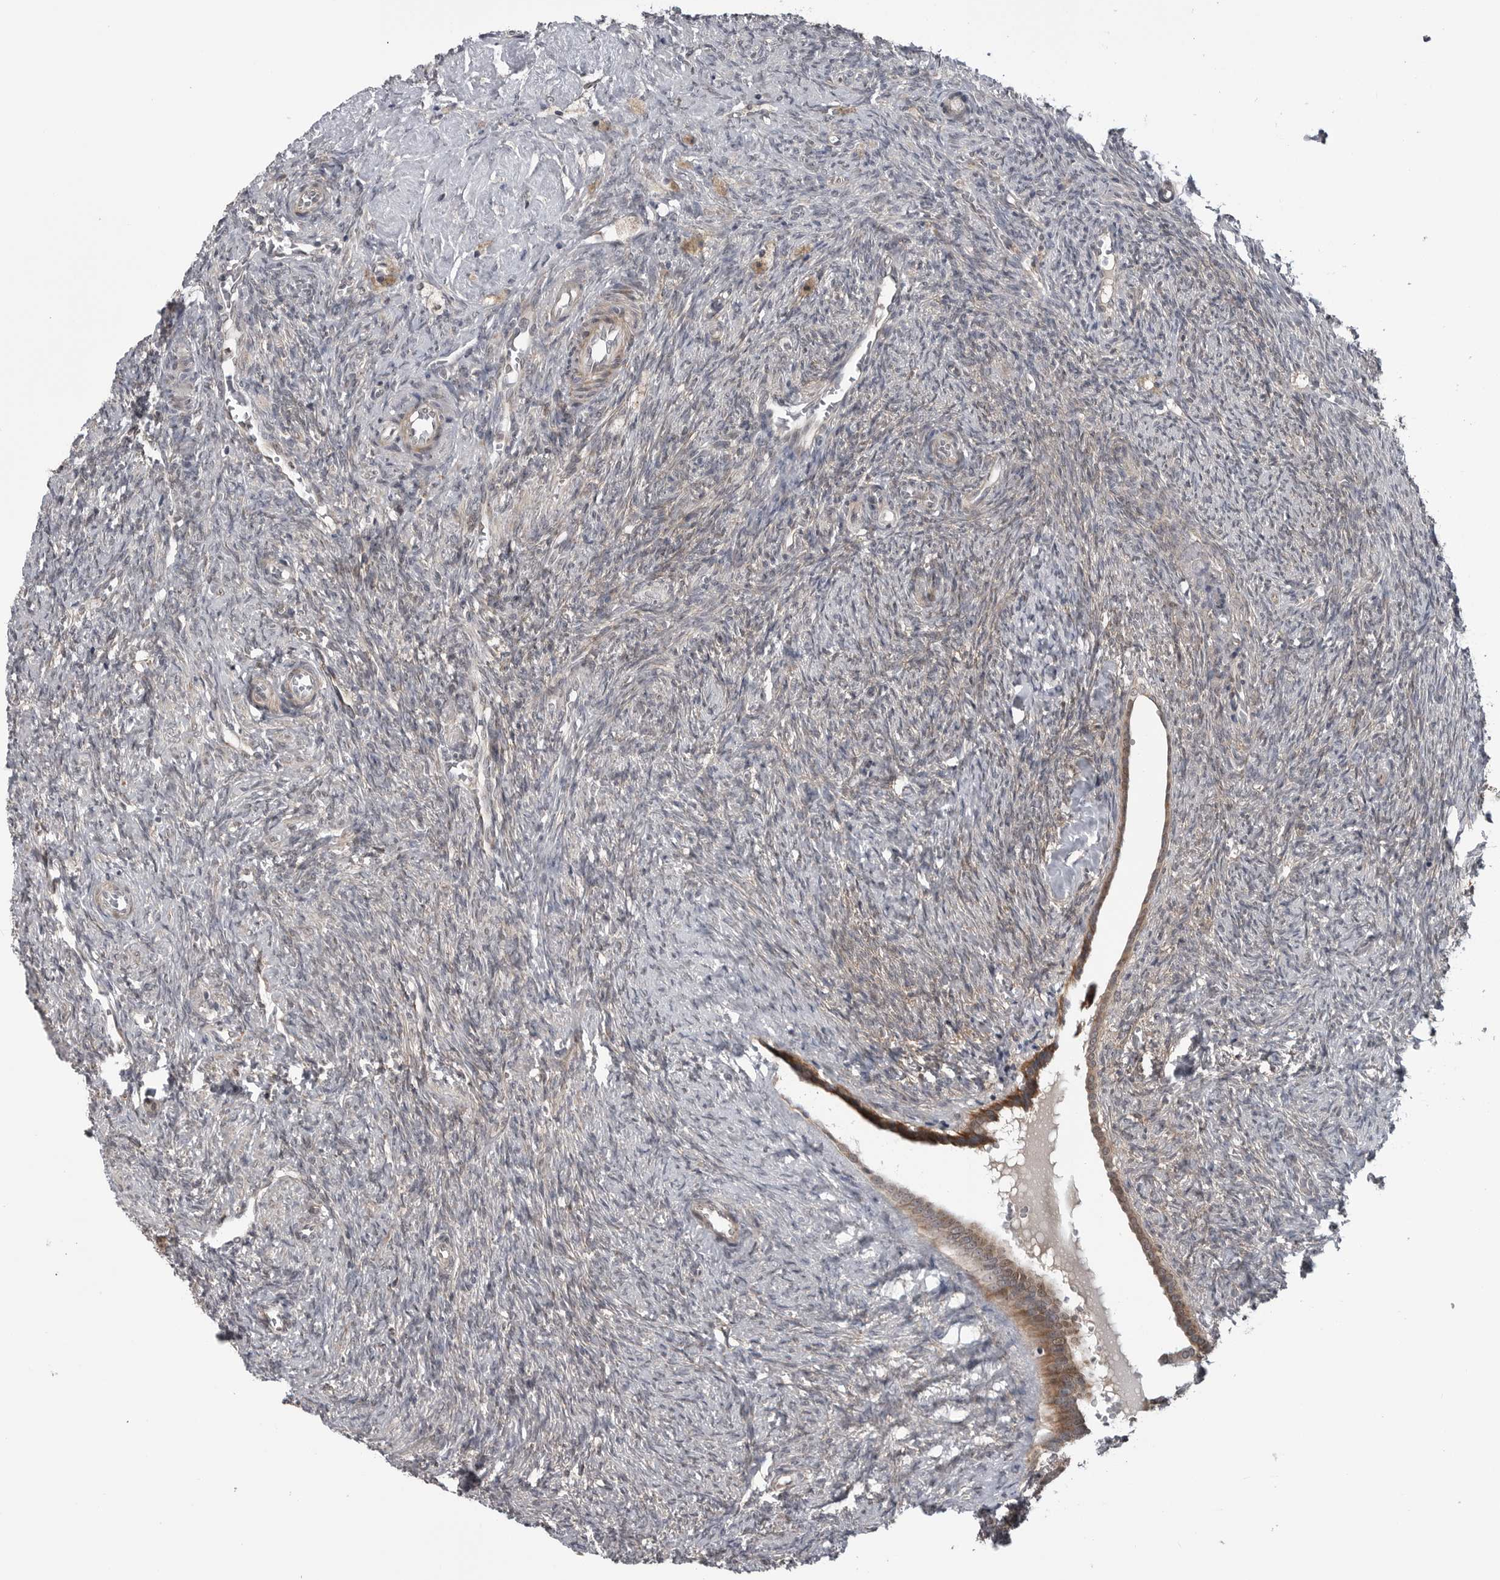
{"staining": {"intensity": "weak", "quantity": "<25%", "location": "cytoplasmic/membranous"}, "tissue": "ovary", "cell_type": "Ovarian stroma cells", "image_type": "normal", "snomed": [{"axis": "morphology", "description": "Normal tissue, NOS"}, {"axis": "topography", "description": "Ovary"}], "caption": "High magnification brightfield microscopy of normal ovary stained with DAB (3,3'-diaminobenzidine) (brown) and counterstained with hematoxylin (blue): ovarian stroma cells show no significant staining.", "gene": "FAAP100", "patient": {"sex": "female", "age": 41}}